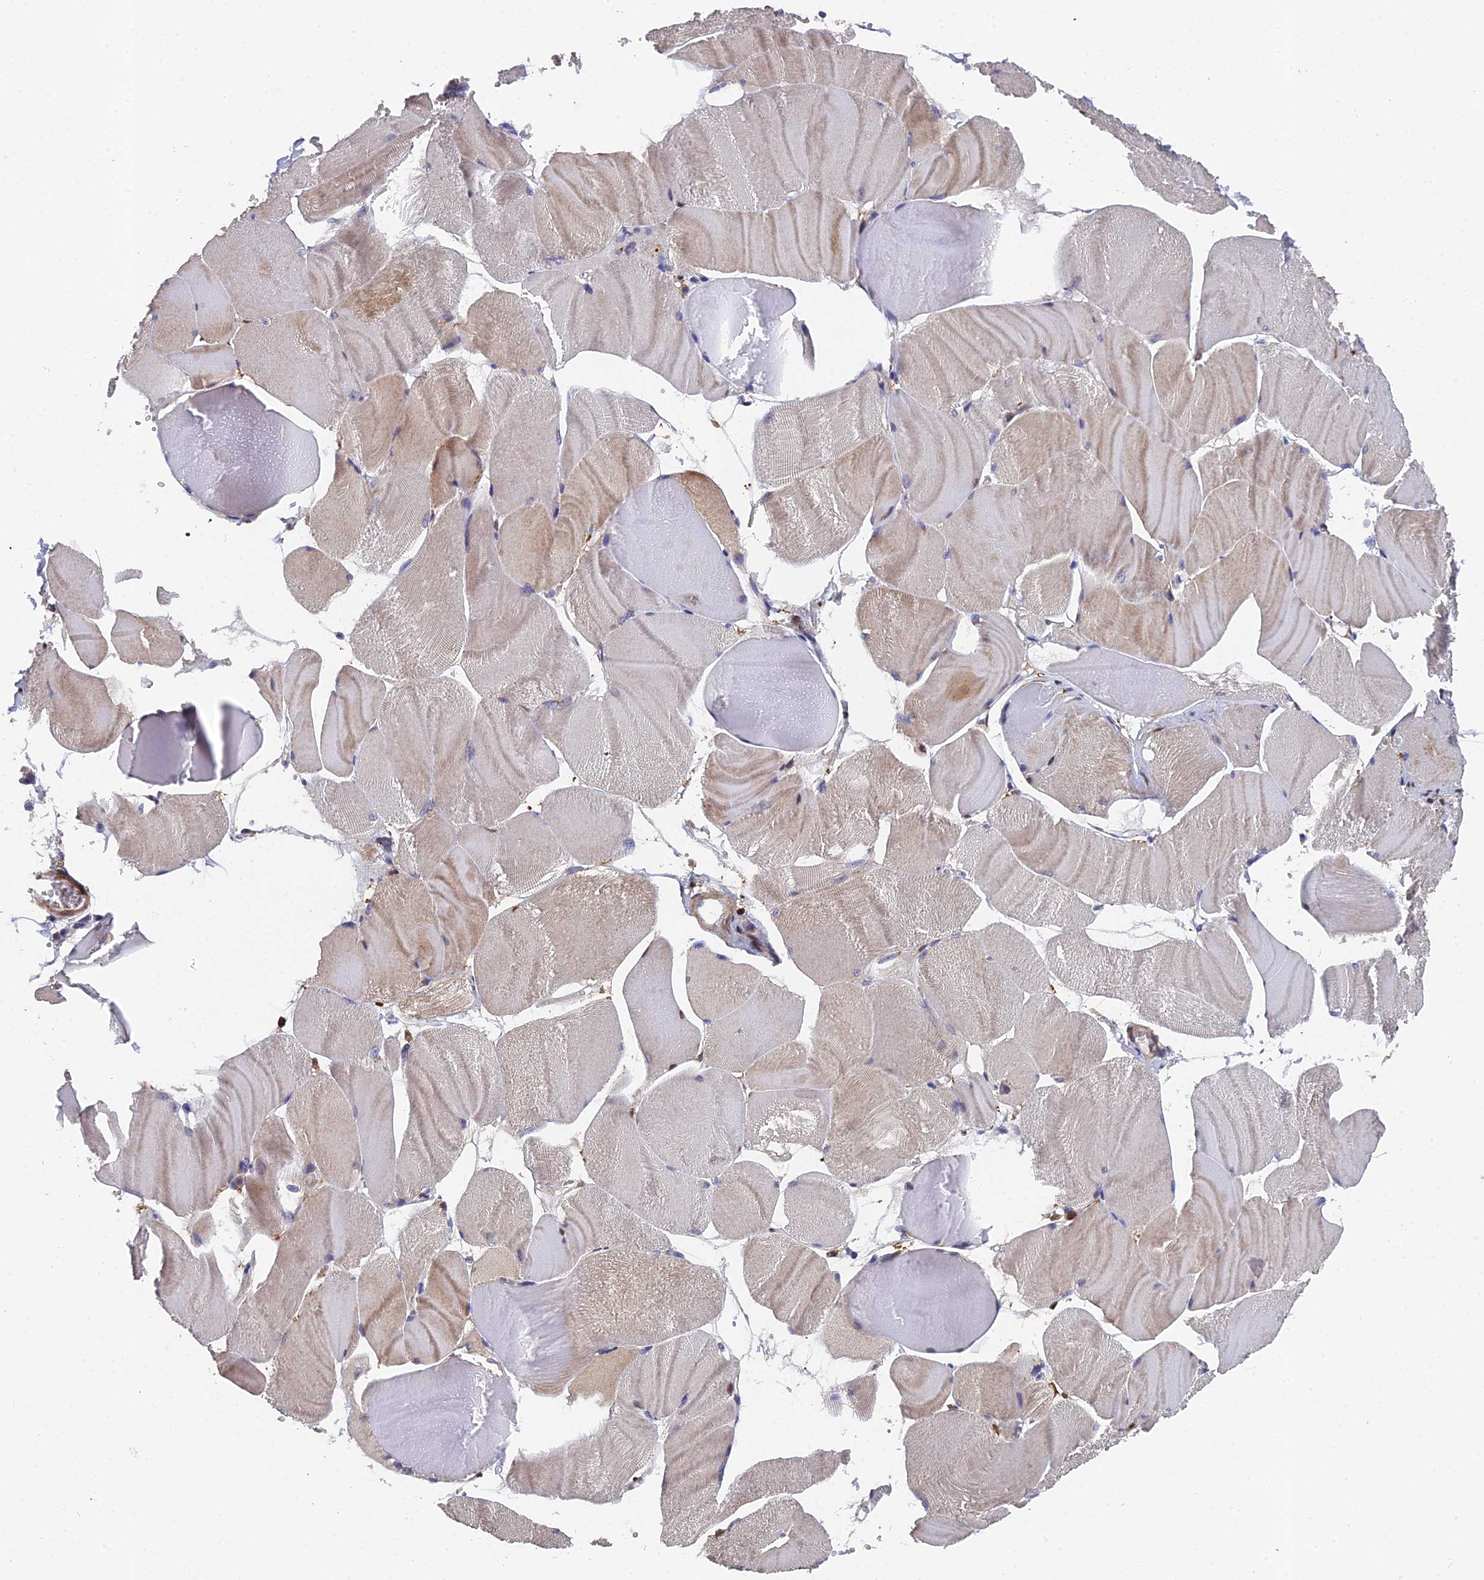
{"staining": {"intensity": "weak", "quantity": "<25%", "location": "cytoplasmic/membranous"}, "tissue": "skeletal muscle", "cell_type": "Myocytes", "image_type": "normal", "snomed": [{"axis": "morphology", "description": "Normal tissue, NOS"}, {"axis": "morphology", "description": "Basal cell carcinoma"}, {"axis": "topography", "description": "Skeletal muscle"}], "caption": "This is a micrograph of immunohistochemistry (IHC) staining of normal skeletal muscle, which shows no staining in myocytes.", "gene": "GALK2", "patient": {"sex": "female", "age": 64}}